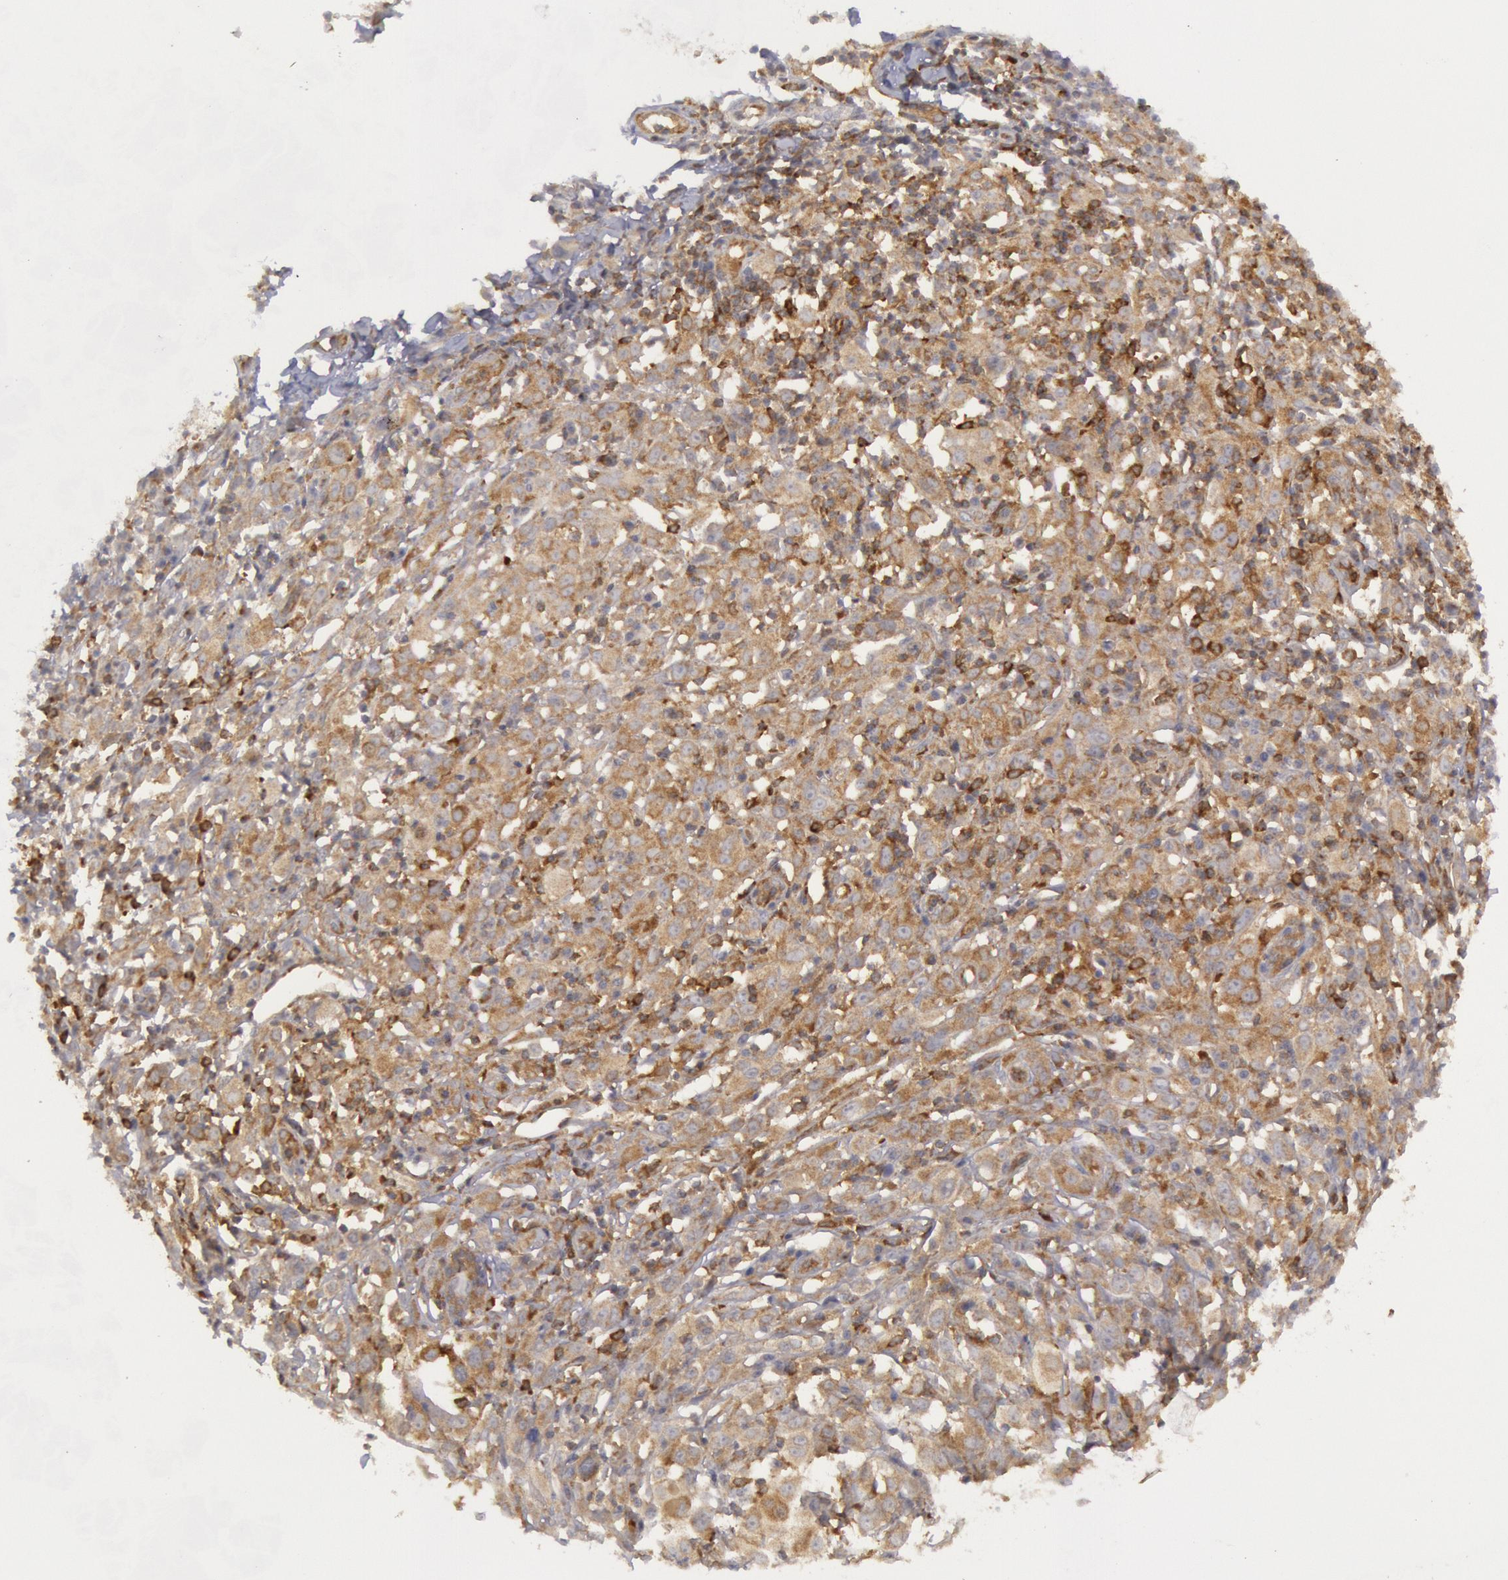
{"staining": {"intensity": "moderate", "quantity": ">75%", "location": "cytoplasmic/membranous"}, "tissue": "melanoma", "cell_type": "Tumor cells", "image_type": "cancer", "snomed": [{"axis": "morphology", "description": "Malignant melanoma, NOS"}, {"axis": "topography", "description": "Skin"}], "caption": "DAB (3,3'-diaminobenzidine) immunohistochemical staining of human malignant melanoma reveals moderate cytoplasmic/membranous protein positivity in about >75% of tumor cells. (Stains: DAB in brown, nuclei in blue, Microscopy: brightfield microscopy at high magnification).", "gene": "IKBKB", "patient": {"sex": "female", "age": 52}}